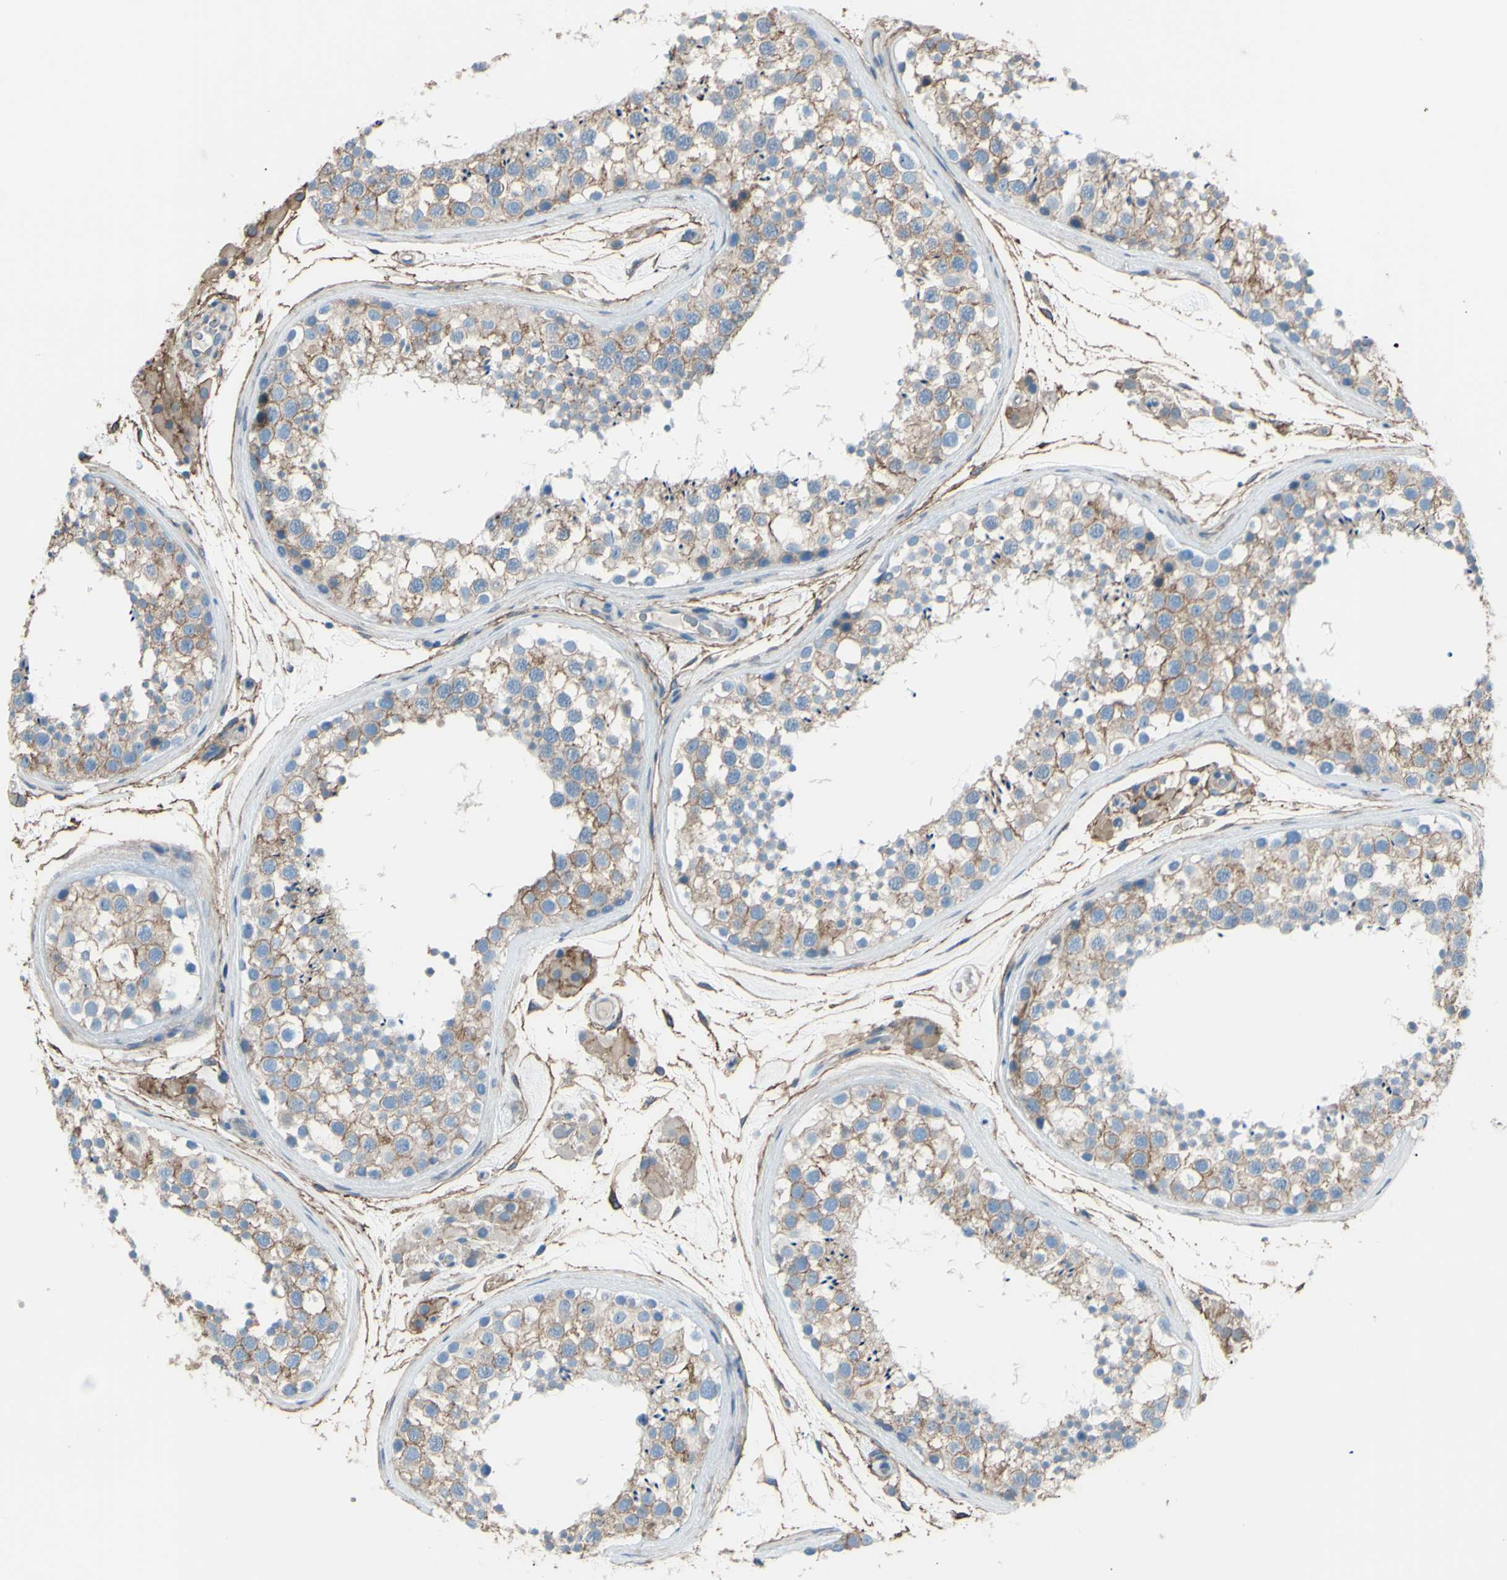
{"staining": {"intensity": "weak", "quantity": ">75%", "location": "cytoplasmic/membranous"}, "tissue": "testis", "cell_type": "Cells in seminiferous ducts", "image_type": "normal", "snomed": [{"axis": "morphology", "description": "Normal tissue, NOS"}, {"axis": "topography", "description": "Testis"}], "caption": "Normal testis demonstrates weak cytoplasmic/membranous positivity in approximately >75% of cells in seminiferous ducts, visualized by immunohistochemistry. The staining was performed using DAB (3,3'-diaminobenzidine), with brown indicating positive protein expression. Nuclei are stained blue with hematoxylin.", "gene": "ADD1", "patient": {"sex": "male", "age": 46}}